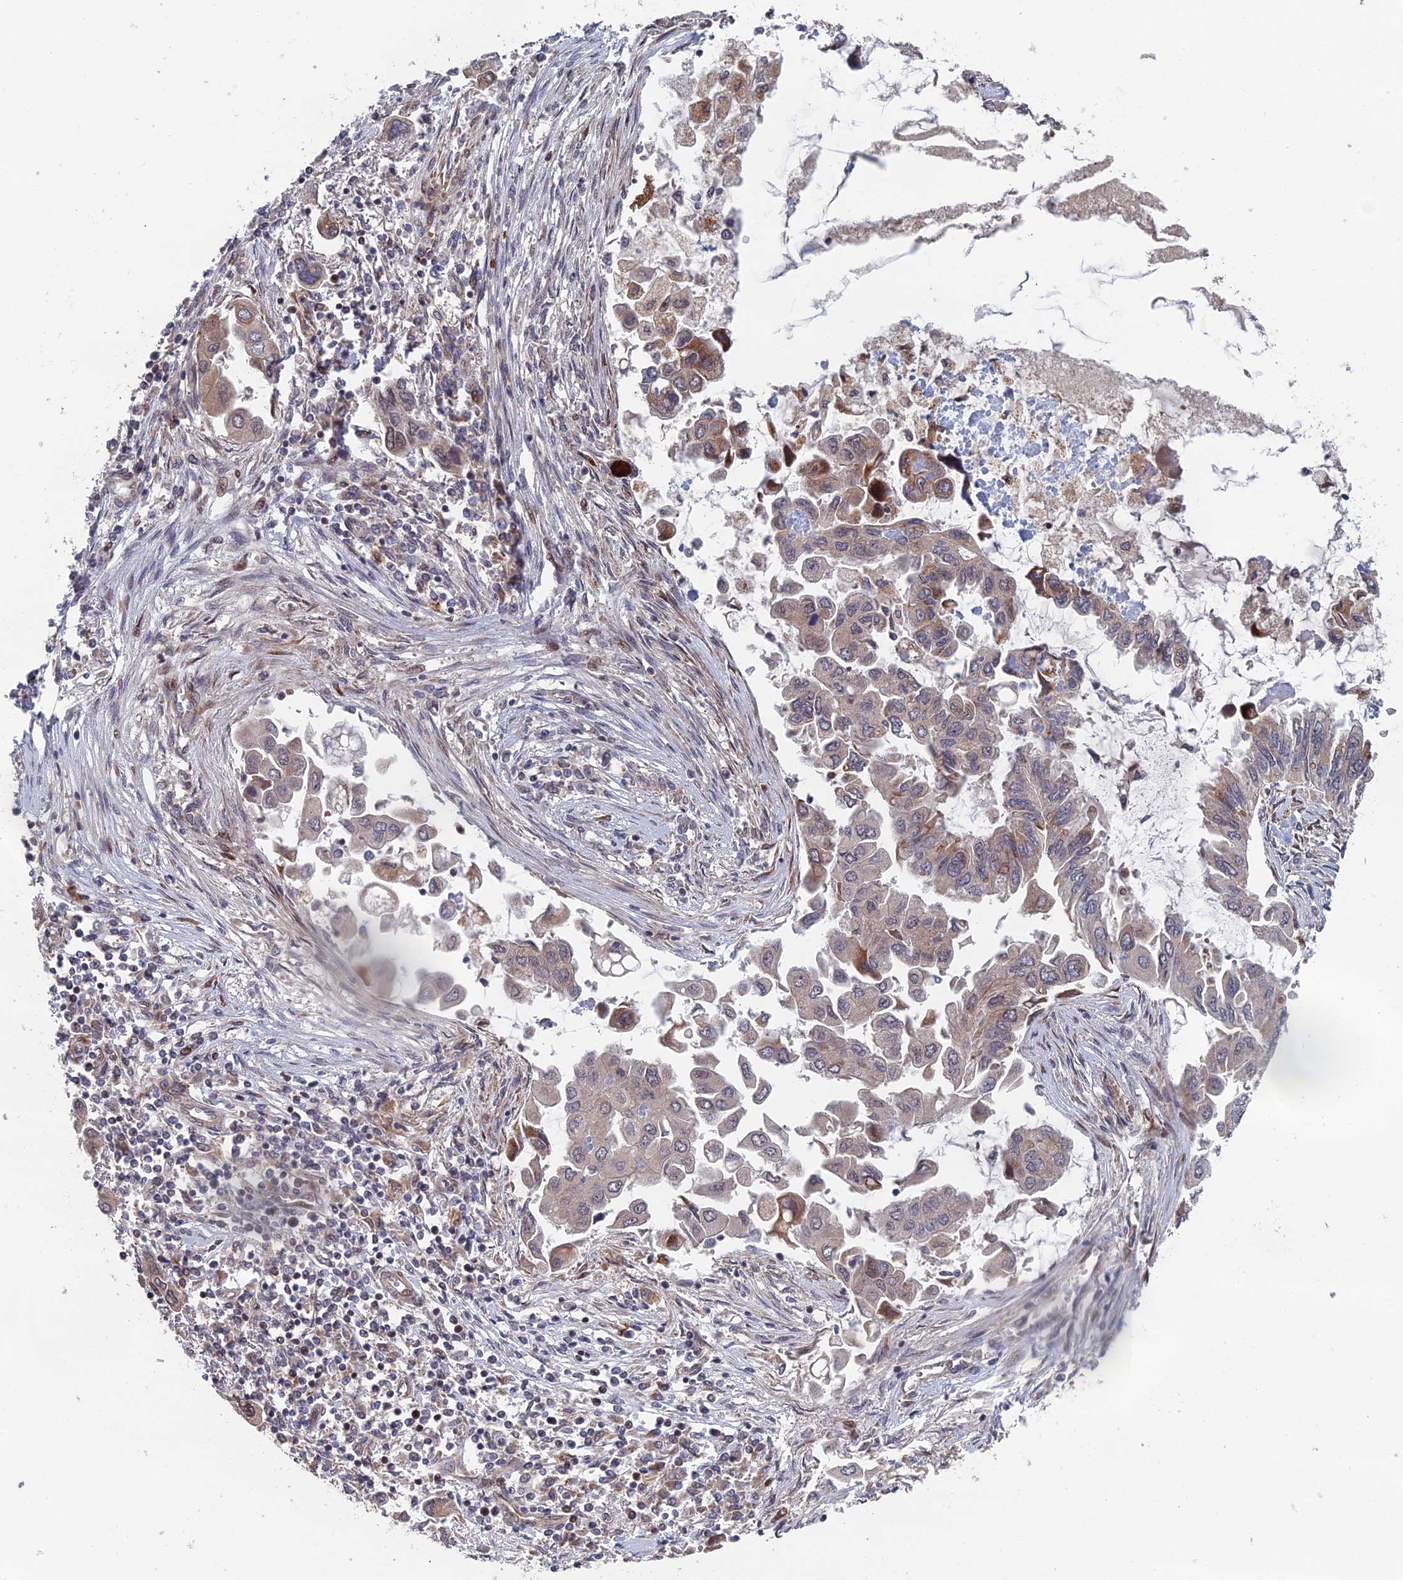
{"staining": {"intensity": "moderate", "quantity": "<25%", "location": "cytoplasmic/membranous"}, "tissue": "lung cancer", "cell_type": "Tumor cells", "image_type": "cancer", "snomed": [{"axis": "morphology", "description": "Adenocarcinoma, NOS"}, {"axis": "topography", "description": "Lung"}], "caption": "Lung adenocarcinoma stained for a protein demonstrates moderate cytoplasmic/membranous positivity in tumor cells. The staining was performed using DAB, with brown indicating positive protein expression. Nuclei are stained blue with hematoxylin.", "gene": "GTF2IRD1", "patient": {"sex": "female", "age": 76}}